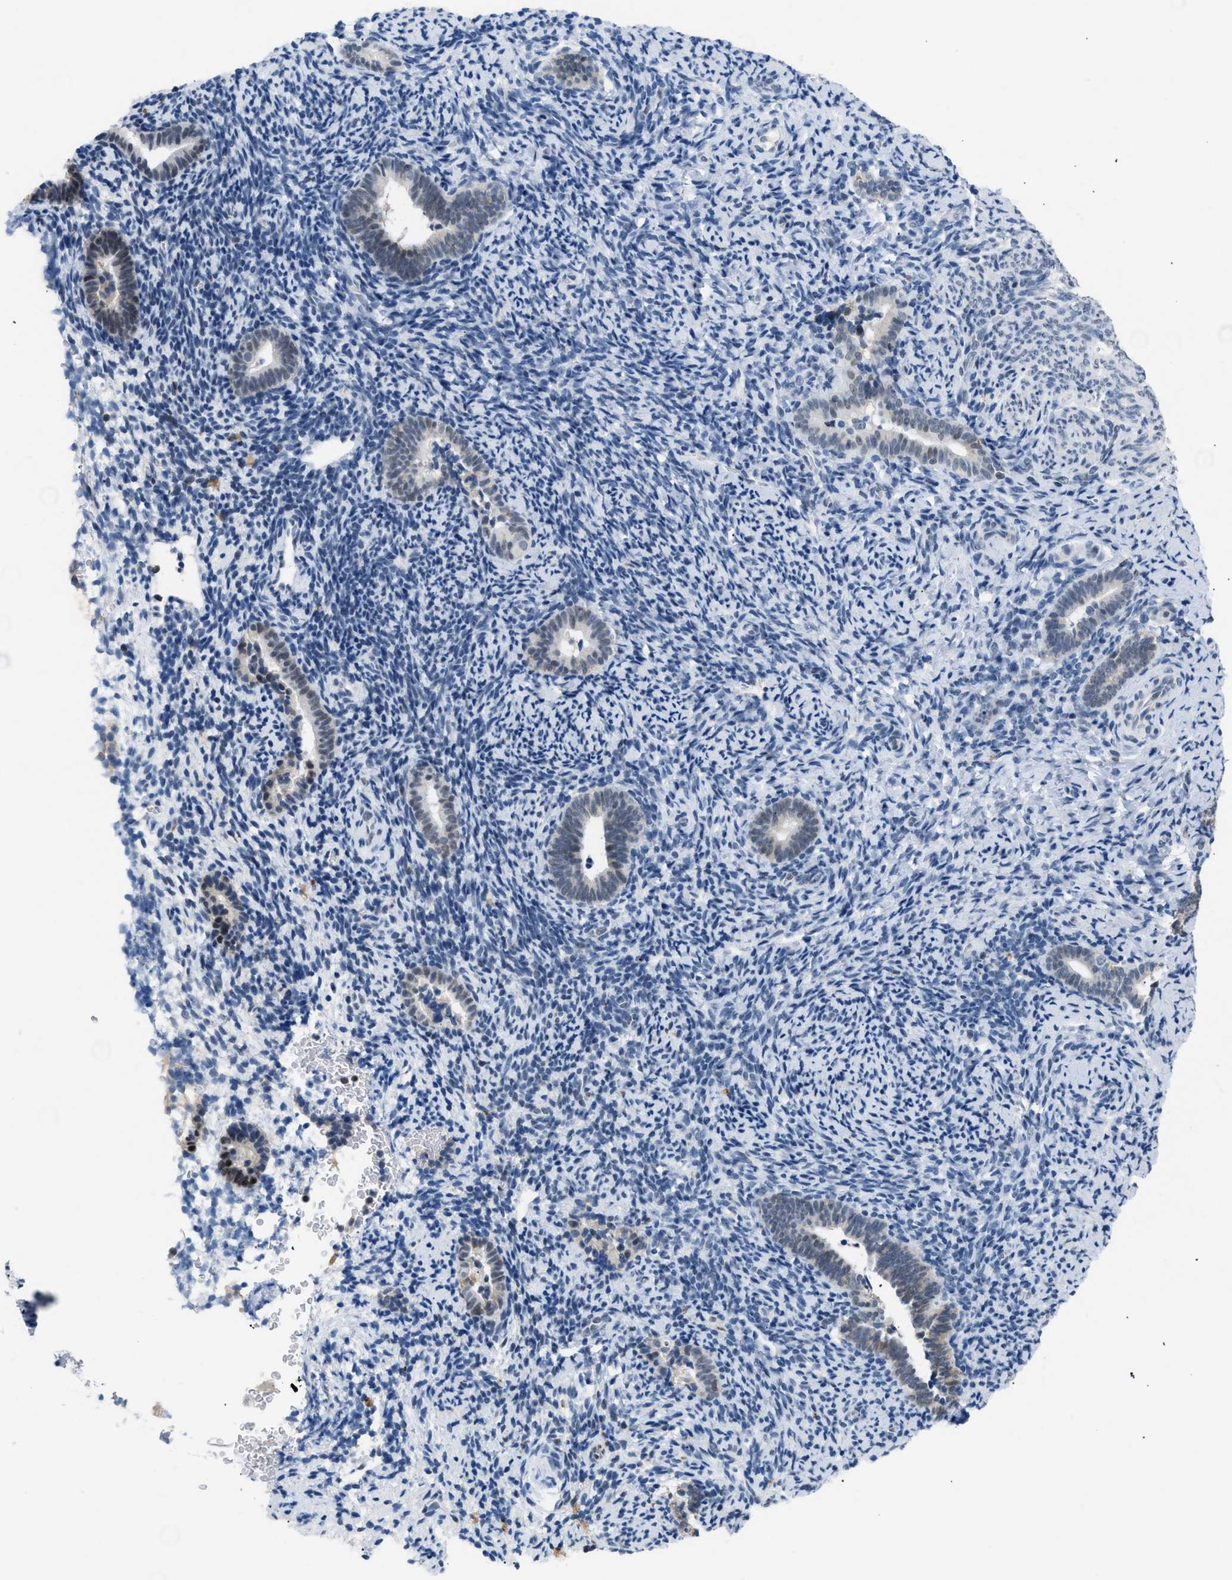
{"staining": {"intensity": "negative", "quantity": "none", "location": "none"}, "tissue": "endometrium", "cell_type": "Cells in endometrial stroma", "image_type": "normal", "snomed": [{"axis": "morphology", "description": "Normal tissue, NOS"}, {"axis": "topography", "description": "Endometrium"}], "caption": "IHC photomicrograph of benign endometrium stained for a protein (brown), which reveals no positivity in cells in endometrial stroma.", "gene": "KCNC3", "patient": {"sex": "female", "age": 51}}